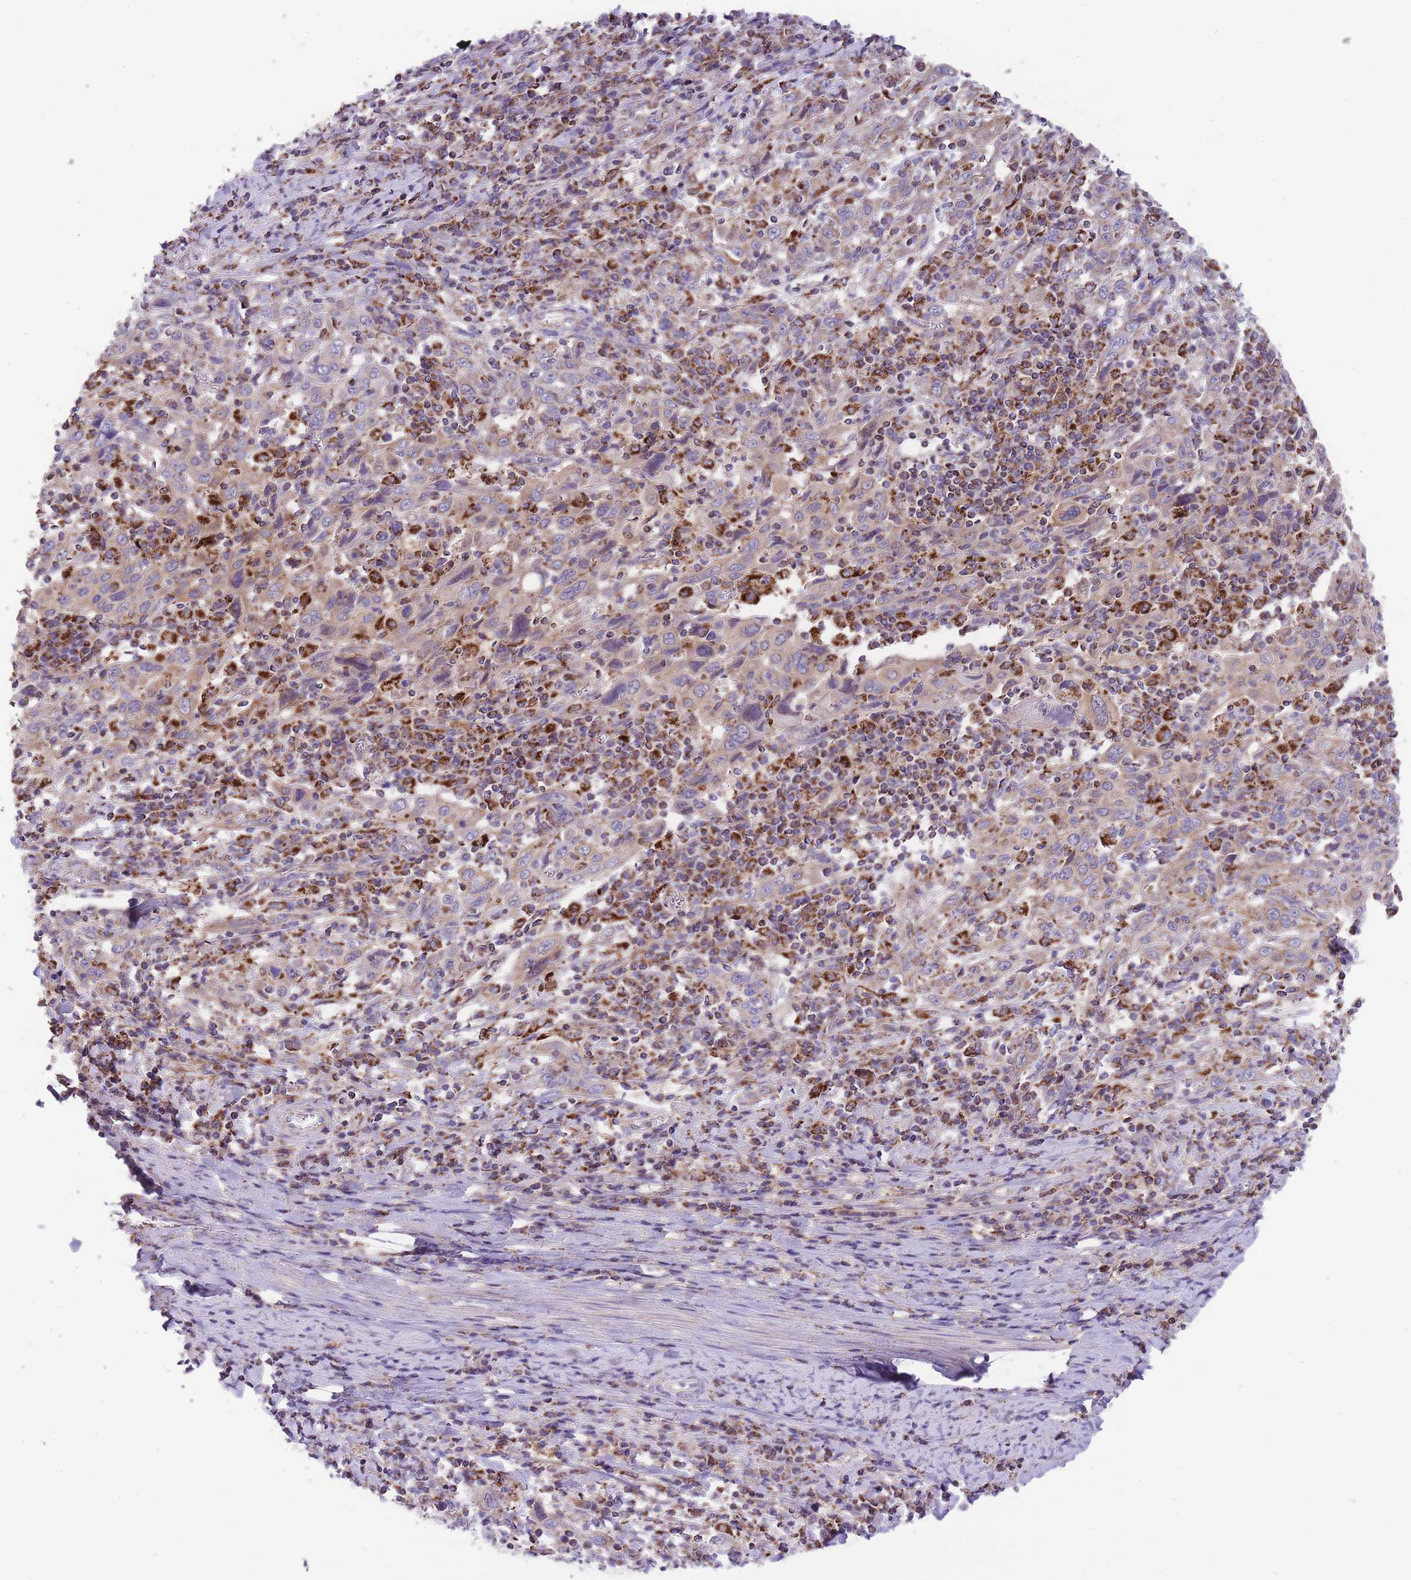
{"staining": {"intensity": "moderate", "quantity": ">75%", "location": "cytoplasmic/membranous"}, "tissue": "cervical cancer", "cell_type": "Tumor cells", "image_type": "cancer", "snomed": [{"axis": "morphology", "description": "Squamous cell carcinoma, NOS"}, {"axis": "topography", "description": "Cervix"}], "caption": "Human cervical cancer (squamous cell carcinoma) stained with a brown dye displays moderate cytoplasmic/membranous positive positivity in approximately >75% of tumor cells.", "gene": "ST3GAL3", "patient": {"sex": "female", "age": 46}}